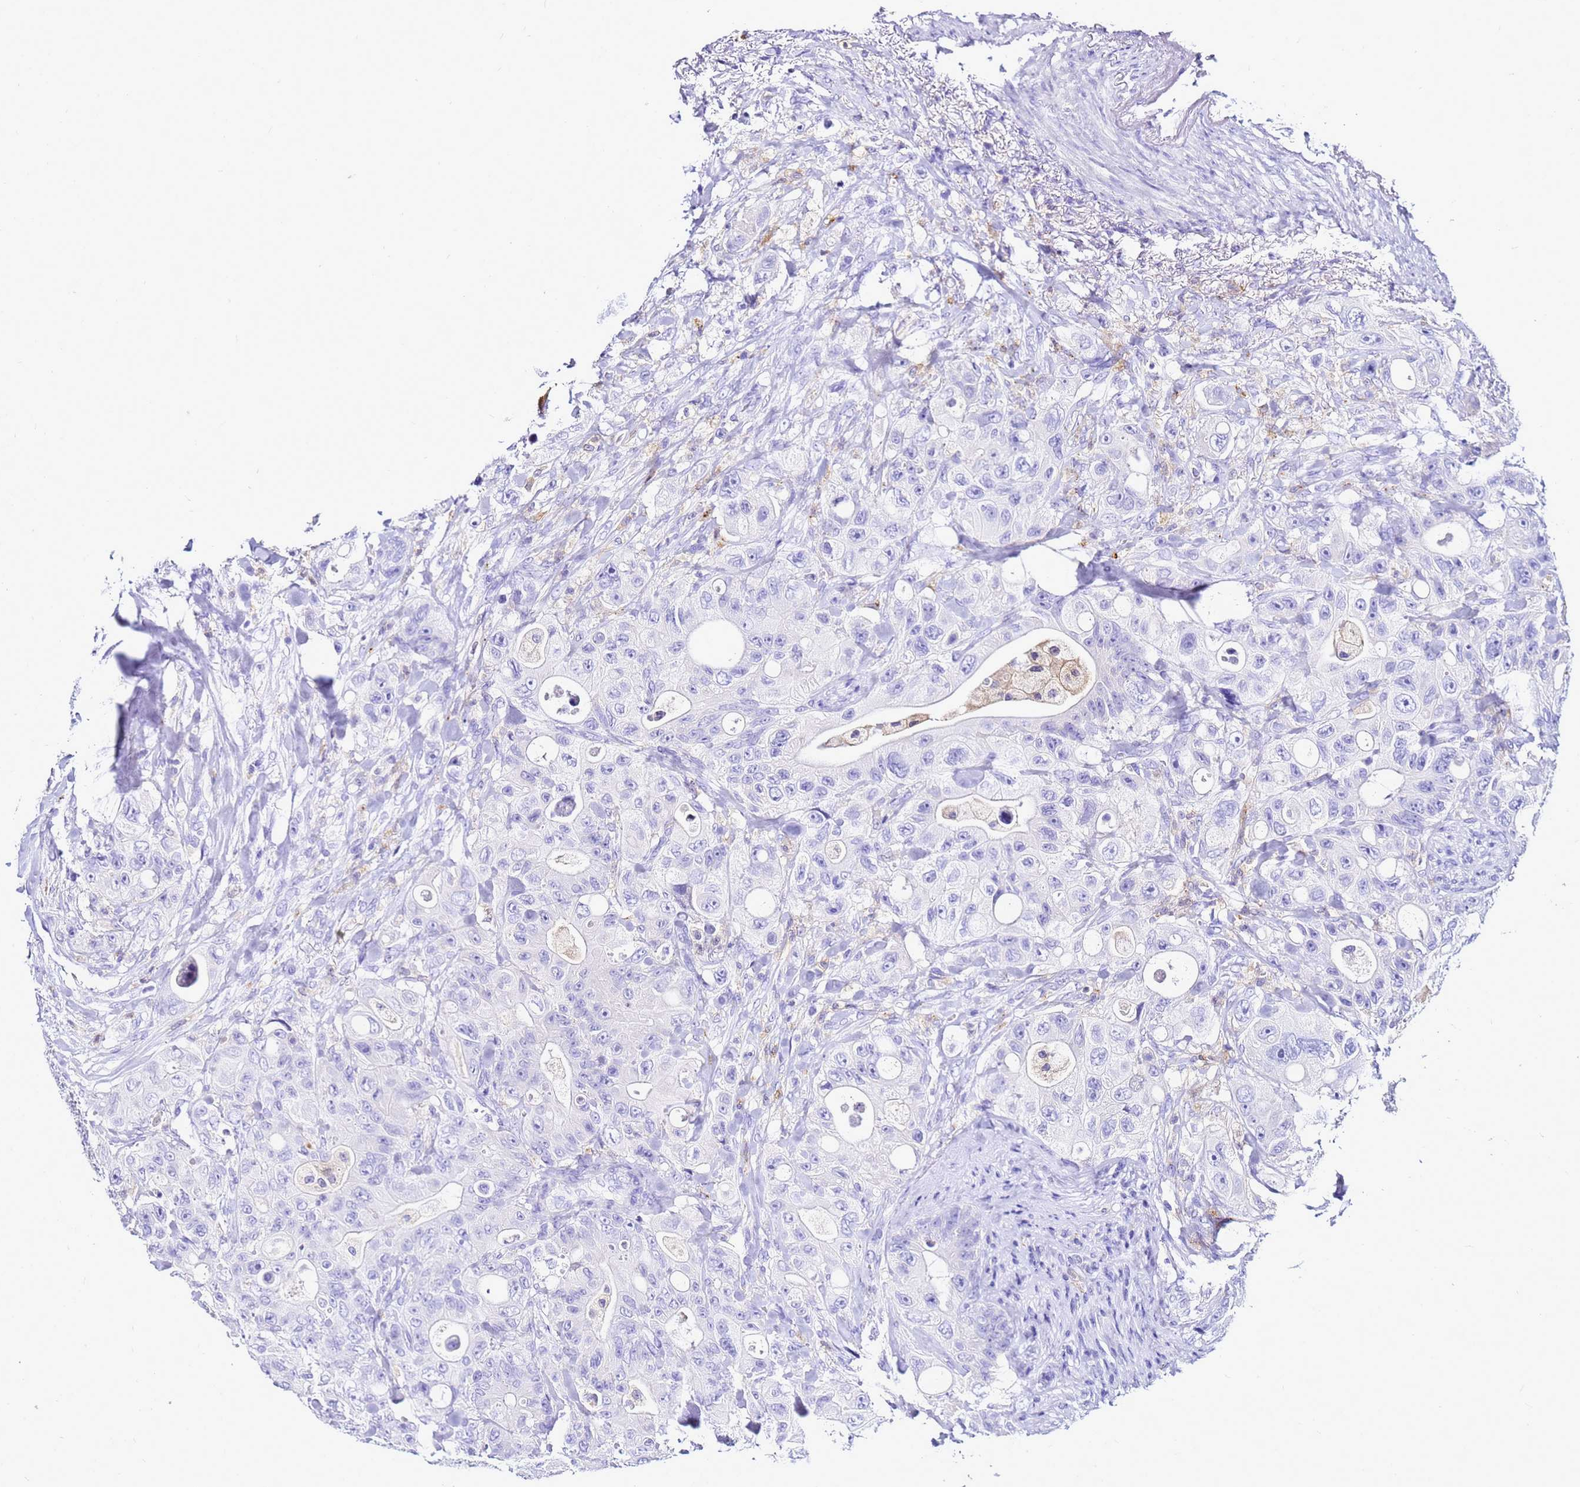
{"staining": {"intensity": "negative", "quantity": "none", "location": "none"}, "tissue": "colorectal cancer", "cell_type": "Tumor cells", "image_type": "cancer", "snomed": [{"axis": "morphology", "description": "Adenocarcinoma, NOS"}, {"axis": "topography", "description": "Colon"}], "caption": "Human colorectal adenocarcinoma stained for a protein using immunohistochemistry displays no positivity in tumor cells.", "gene": "CSTA", "patient": {"sex": "female", "age": 46}}